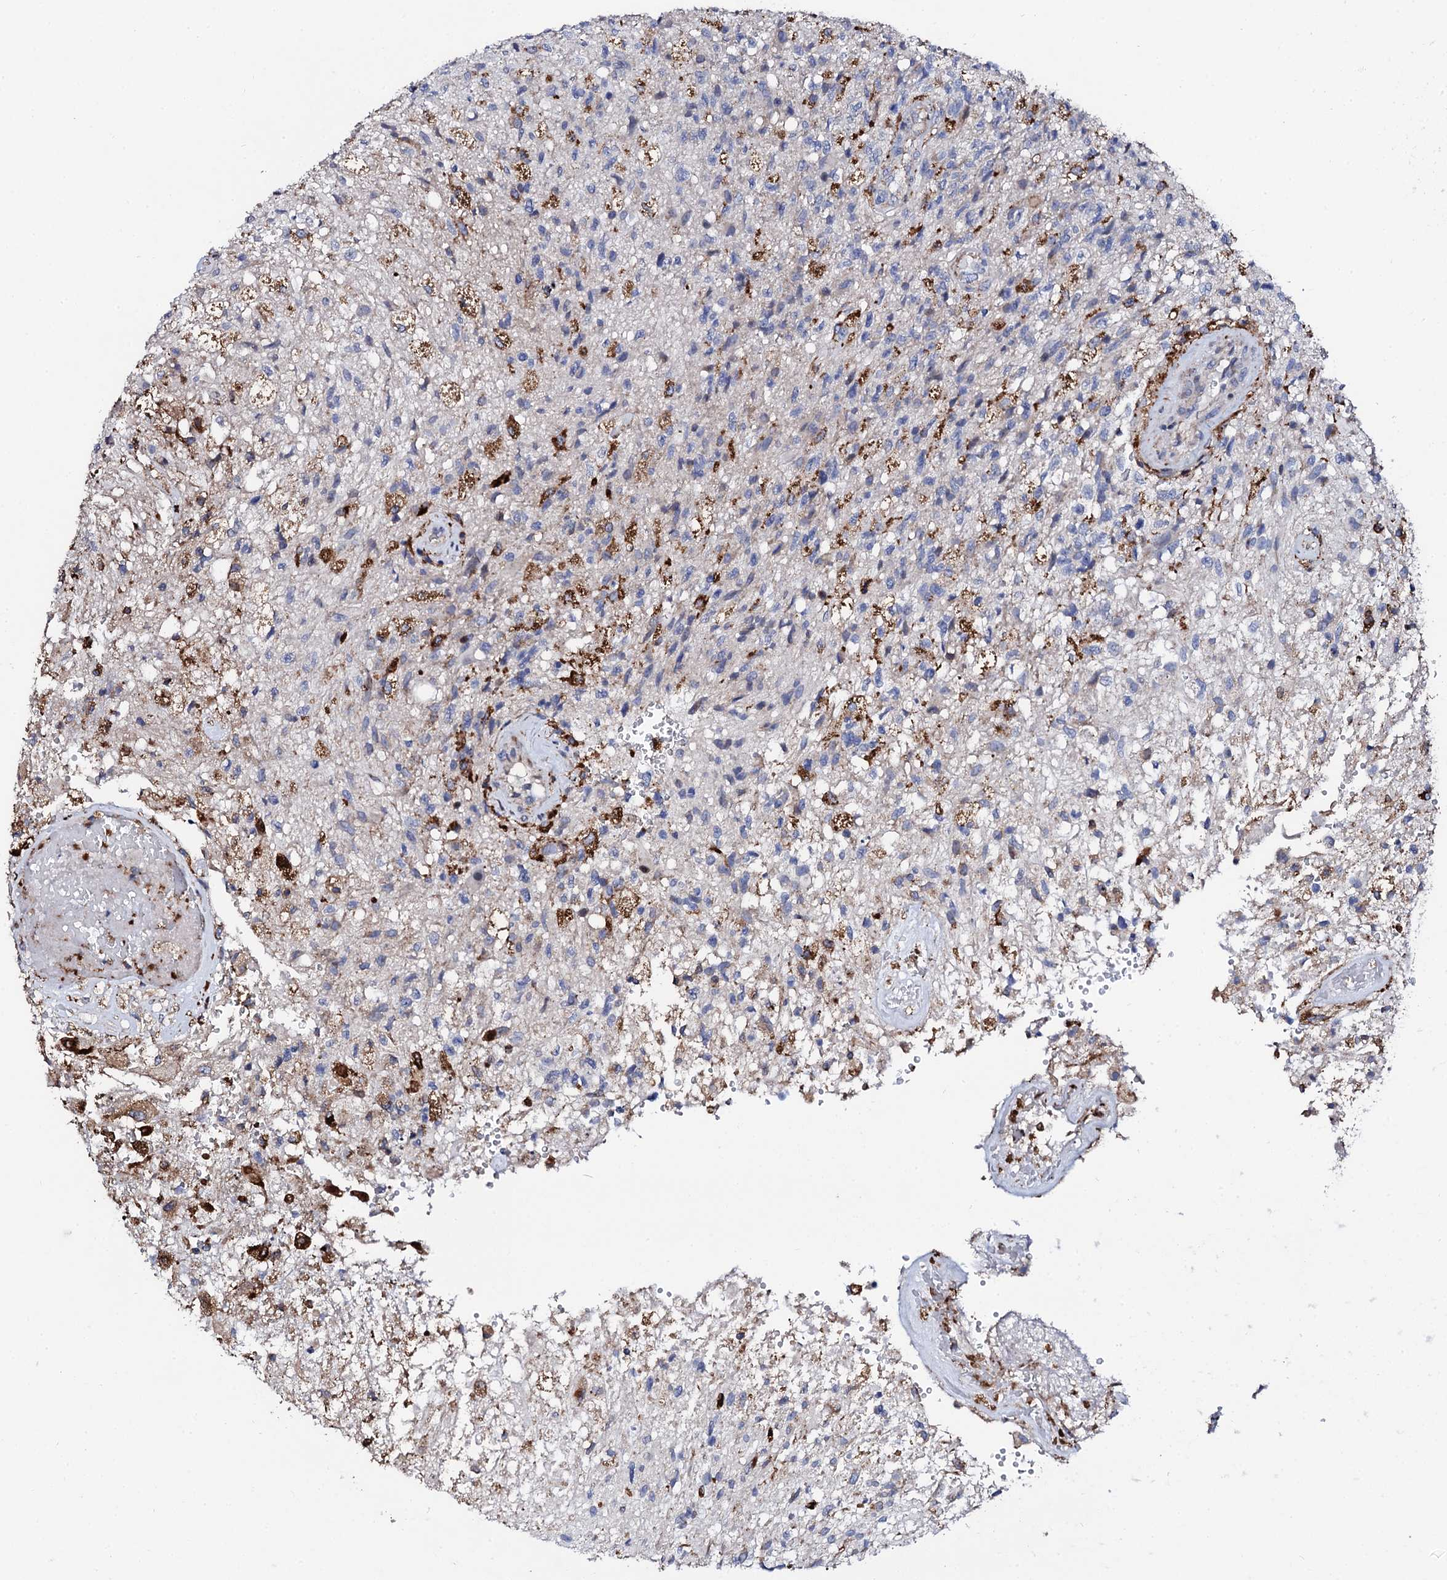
{"staining": {"intensity": "negative", "quantity": "none", "location": "none"}, "tissue": "glioma", "cell_type": "Tumor cells", "image_type": "cancer", "snomed": [{"axis": "morphology", "description": "Glioma, malignant, High grade"}, {"axis": "topography", "description": "Brain"}], "caption": "Immunohistochemical staining of malignant glioma (high-grade) reveals no significant staining in tumor cells.", "gene": "TCIRG1", "patient": {"sex": "male", "age": 56}}